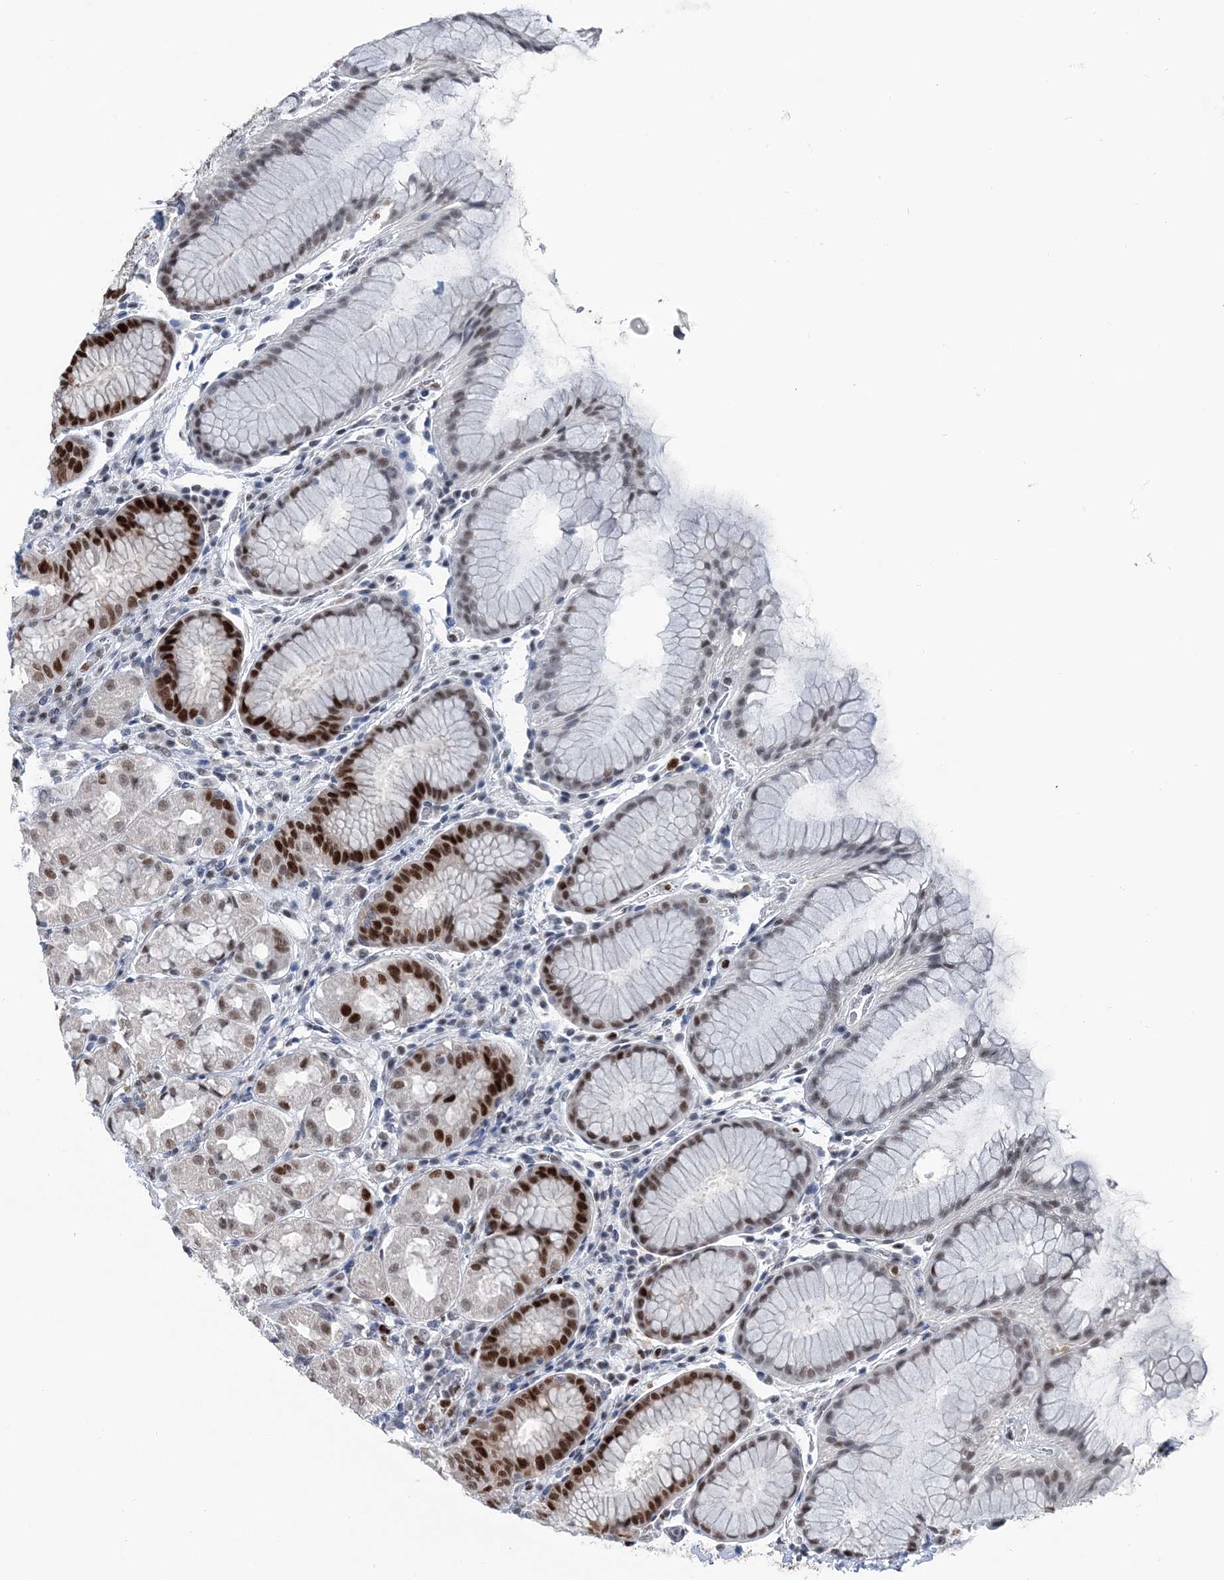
{"staining": {"intensity": "strong", "quantity": "25%-75%", "location": "nuclear"}, "tissue": "stomach", "cell_type": "Glandular cells", "image_type": "normal", "snomed": [{"axis": "morphology", "description": "Normal tissue, NOS"}, {"axis": "topography", "description": "Stomach, lower"}], "caption": "Strong nuclear expression is present in approximately 25%-75% of glandular cells in benign stomach.", "gene": "HAT1", "patient": {"sex": "female", "age": 56}}